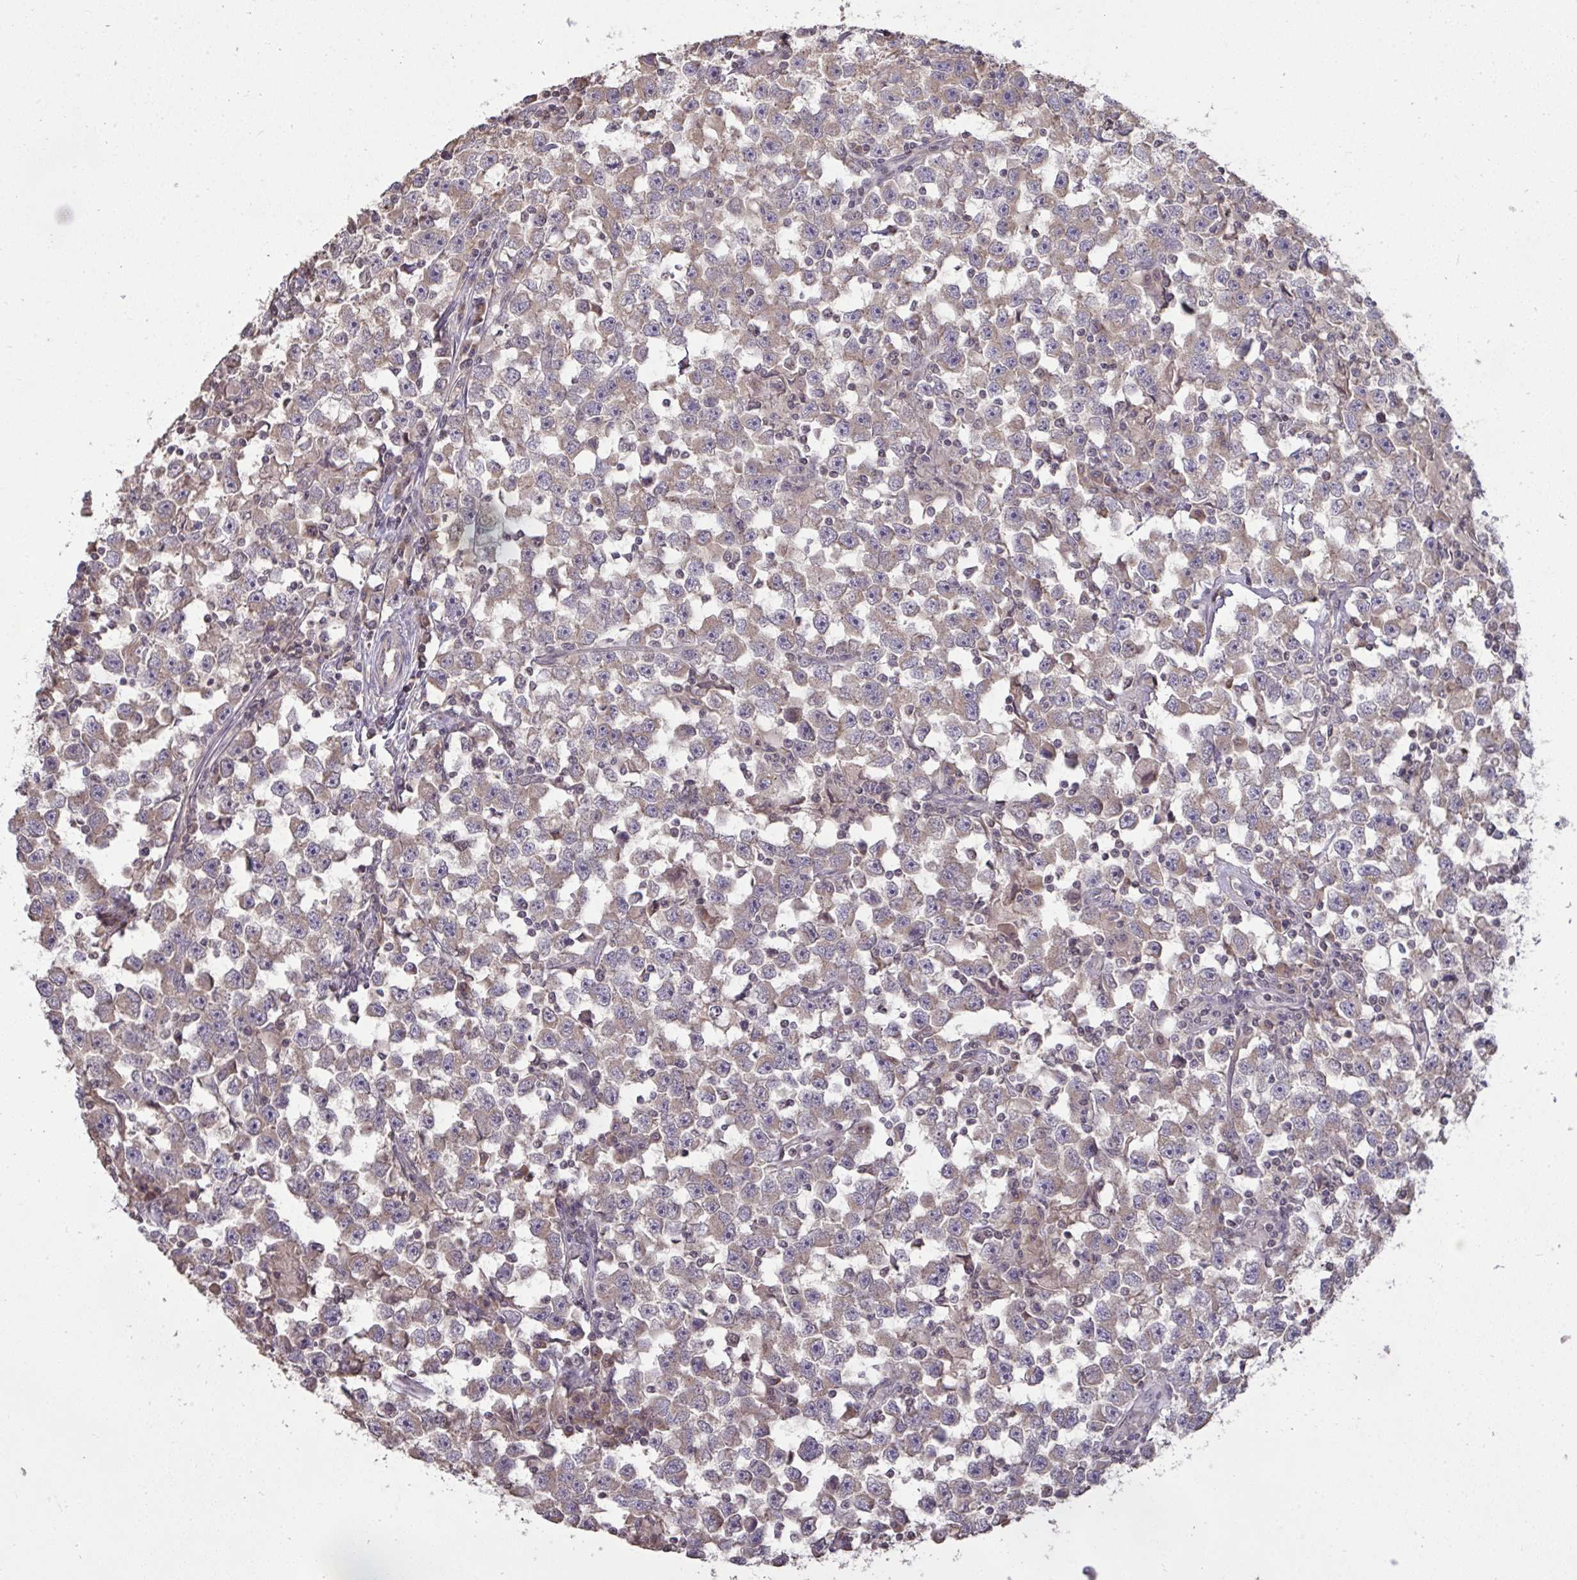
{"staining": {"intensity": "moderate", "quantity": ">75%", "location": "cytoplasmic/membranous"}, "tissue": "testis cancer", "cell_type": "Tumor cells", "image_type": "cancer", "snomed": [{"axis": "morphology", "description": "Seminoma, NOS"}, {"axis": "topography", "description": "Testis"}], "caption": "Seminoma (testis) was stained to show a protein in brown. There is medium levels of moderate cytoplasmic/membranous positivity in about >75% of tumor cells.", "gene": "CYP20A1", "patient": {"sex": "male", "age": 33}}